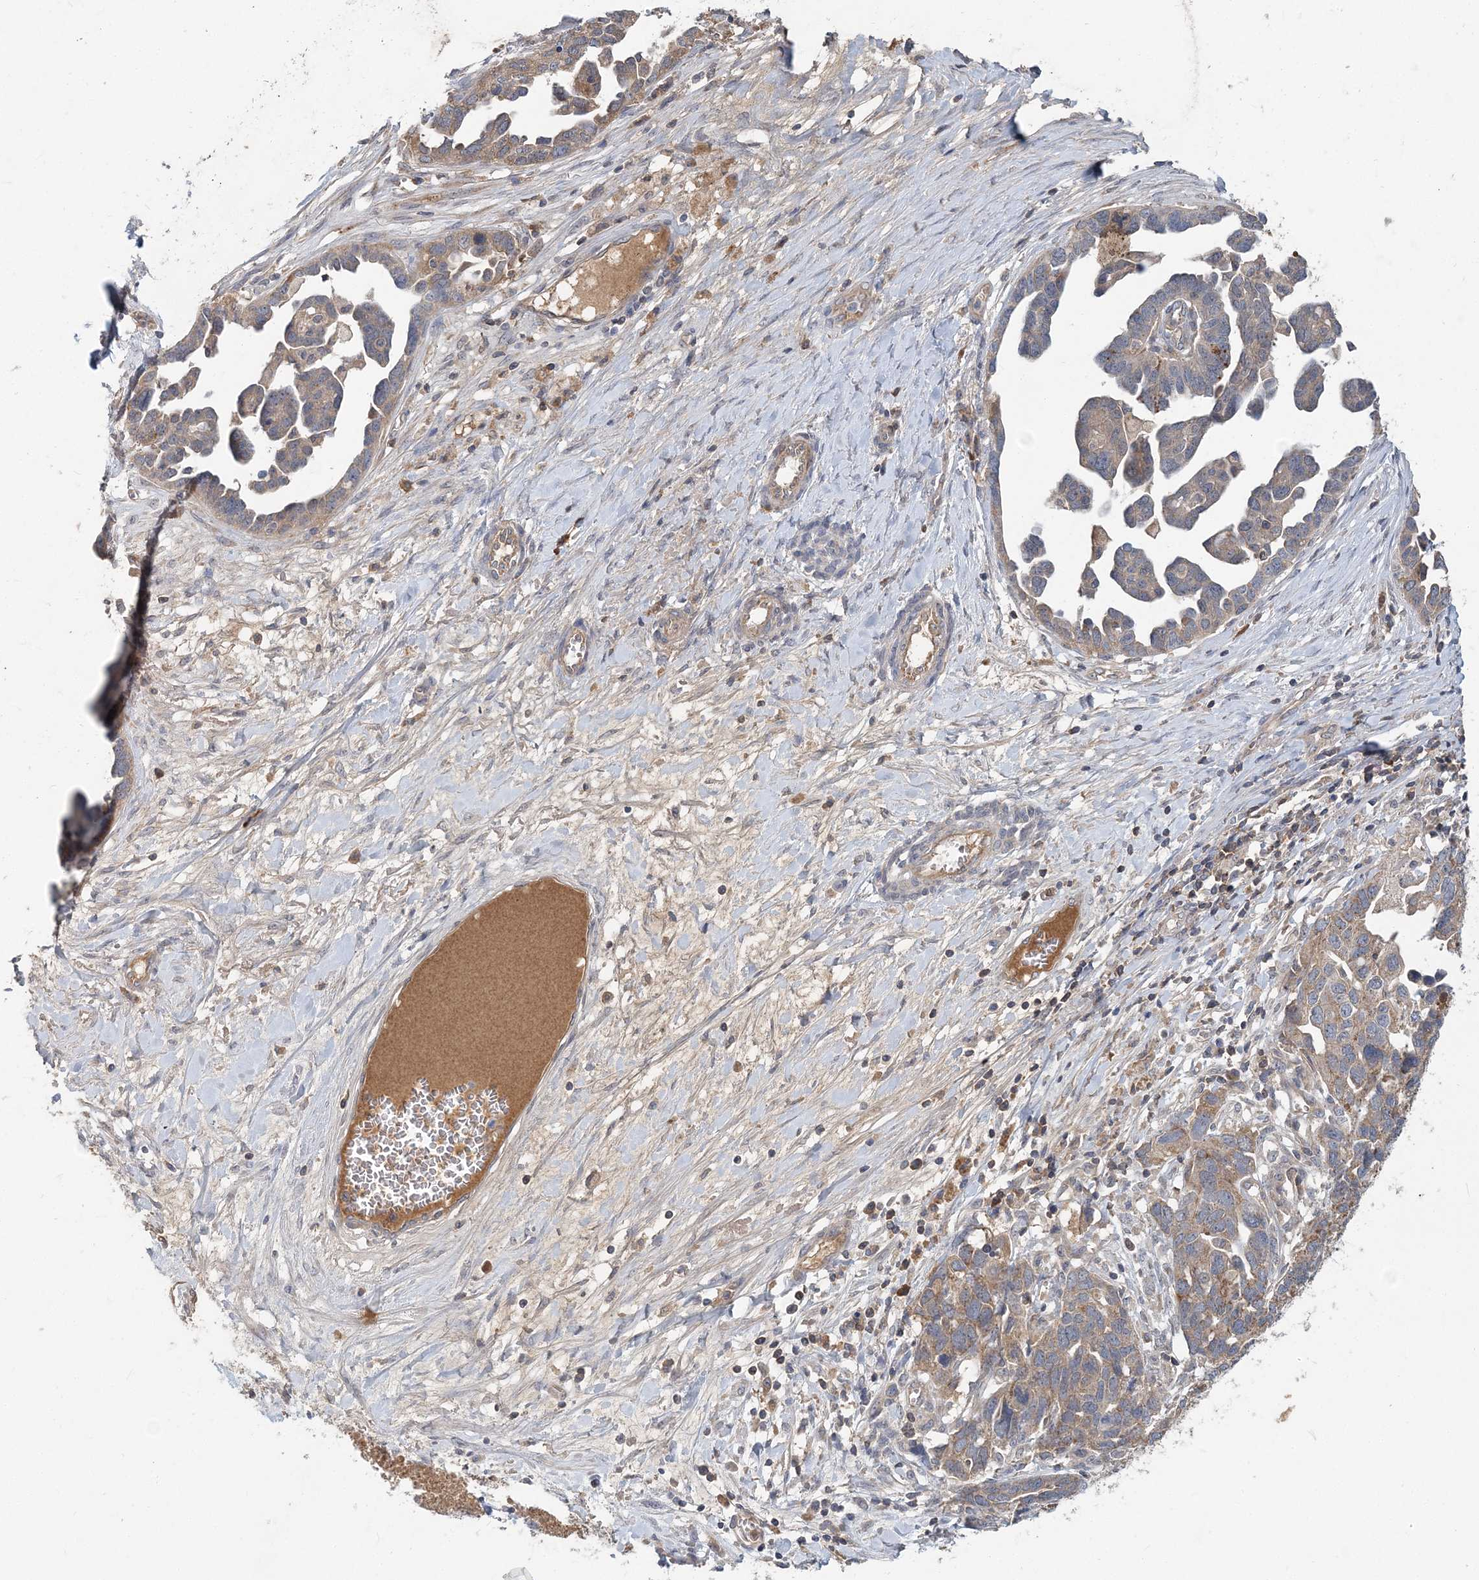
{"staining": {"intensity": "weak", "quantity": ">75%", "location": "cytoplasmic/membranous"}, "tissue": "ovarian cancer", "cell_type": "Tumor cells", "image_type": "cancer", "snomed": [{"axis": "morphology", "description": "Cystadenocarcinoma, serous, NOS"}, {"axis": "topography", "description": "Ovary"}], "caption": "A brown stain shows weak cytoplasmic/membranous staining of a protein in serous cystadenocarcinoma (ovarian) tumor cells.", "gene": "RNF25", "patient": {"sex": "female", "age": 54}}